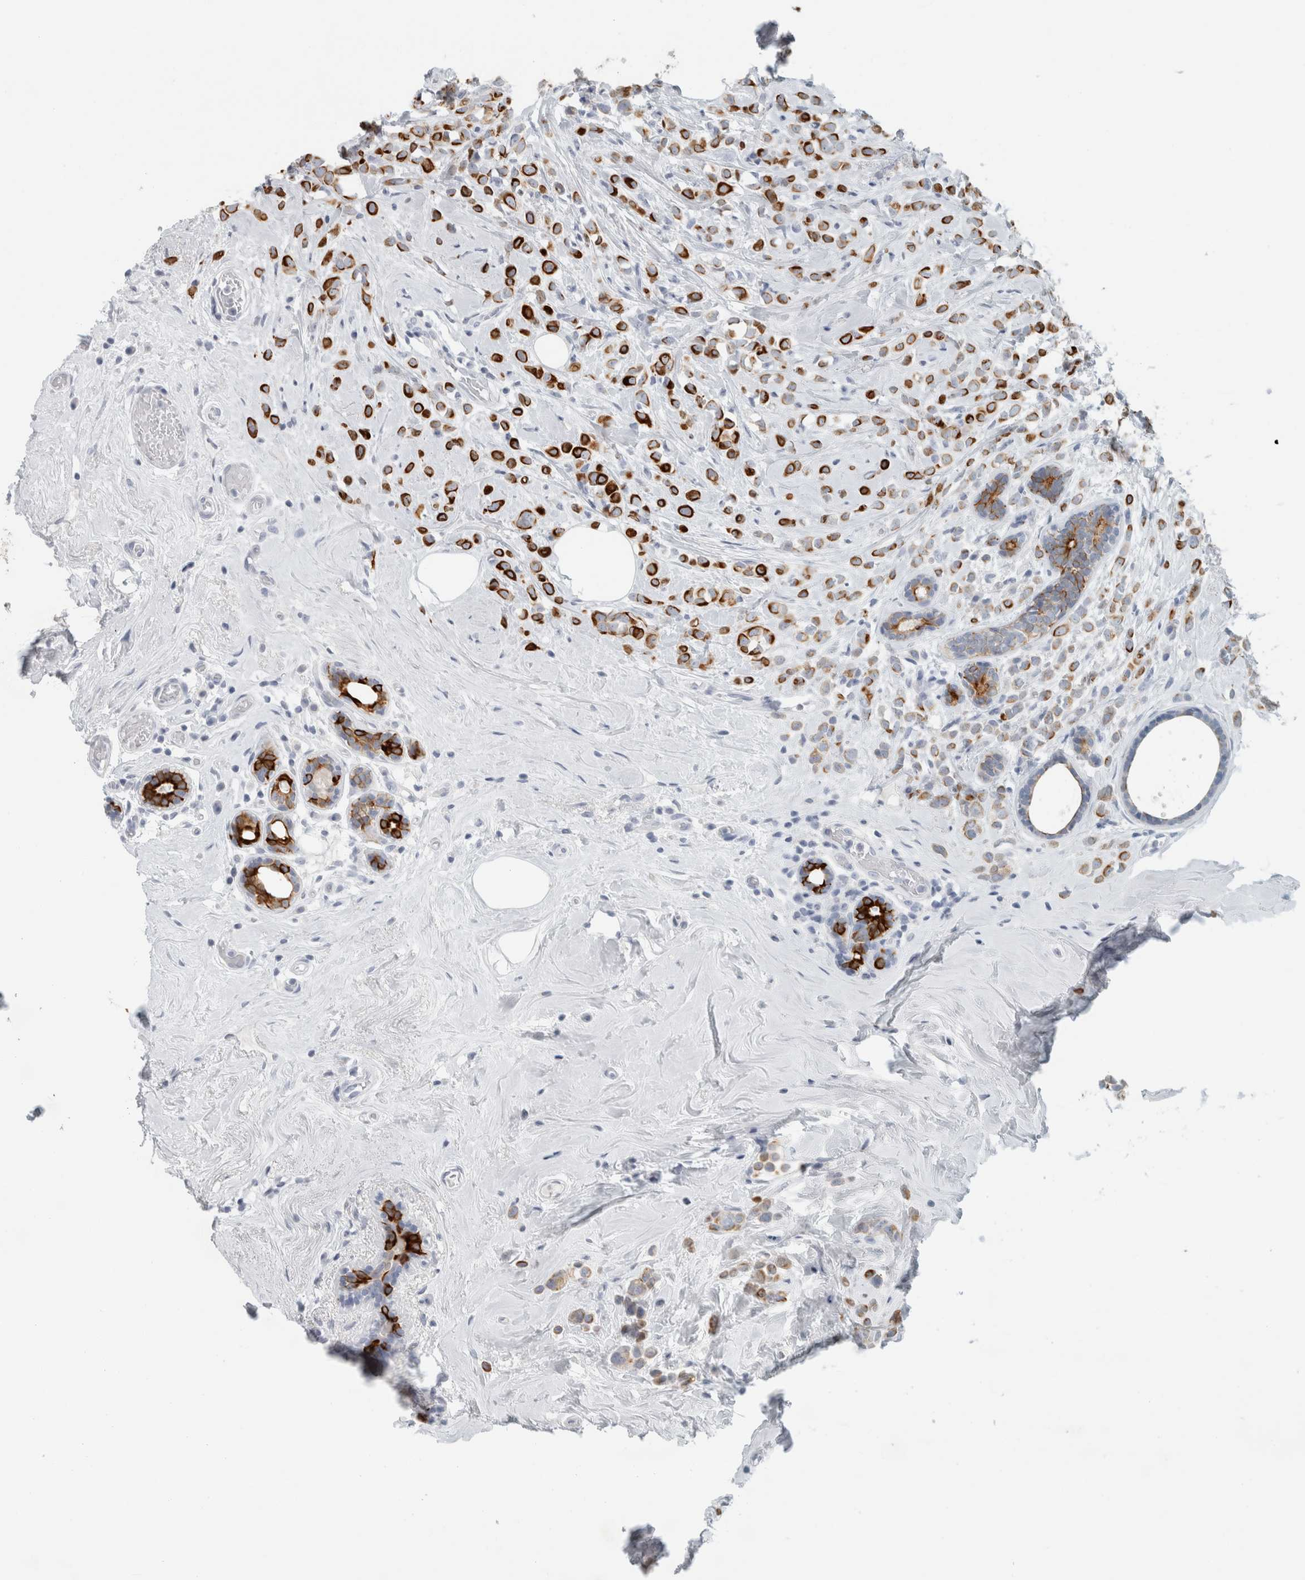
{"staining": {"intensity": "strong", "quantity": ">75%", "location": "cytoplasmic/membranous"}, "tissue": "breast cancer", "cell_type": "Tumor cells", "image_type": "cancer", "snomed": [{"axis": "morphology", "description": "Lobular carcinoma"}, {"axis": "topography", "description": "Breast"}], "caption": "IHC photomicrograph of neoplastic tissue: breast cancer (lobular carcinoma) stained using immunohistochemistry demonstrates high levels of strong protein expression localized specifically in the cytoplasmic/membranous of tumor cells, appearing as a cytoplasmic/membranous brown color.", "gene": "SLC28A3", "patient": {"sex": "female", "age": 47}}